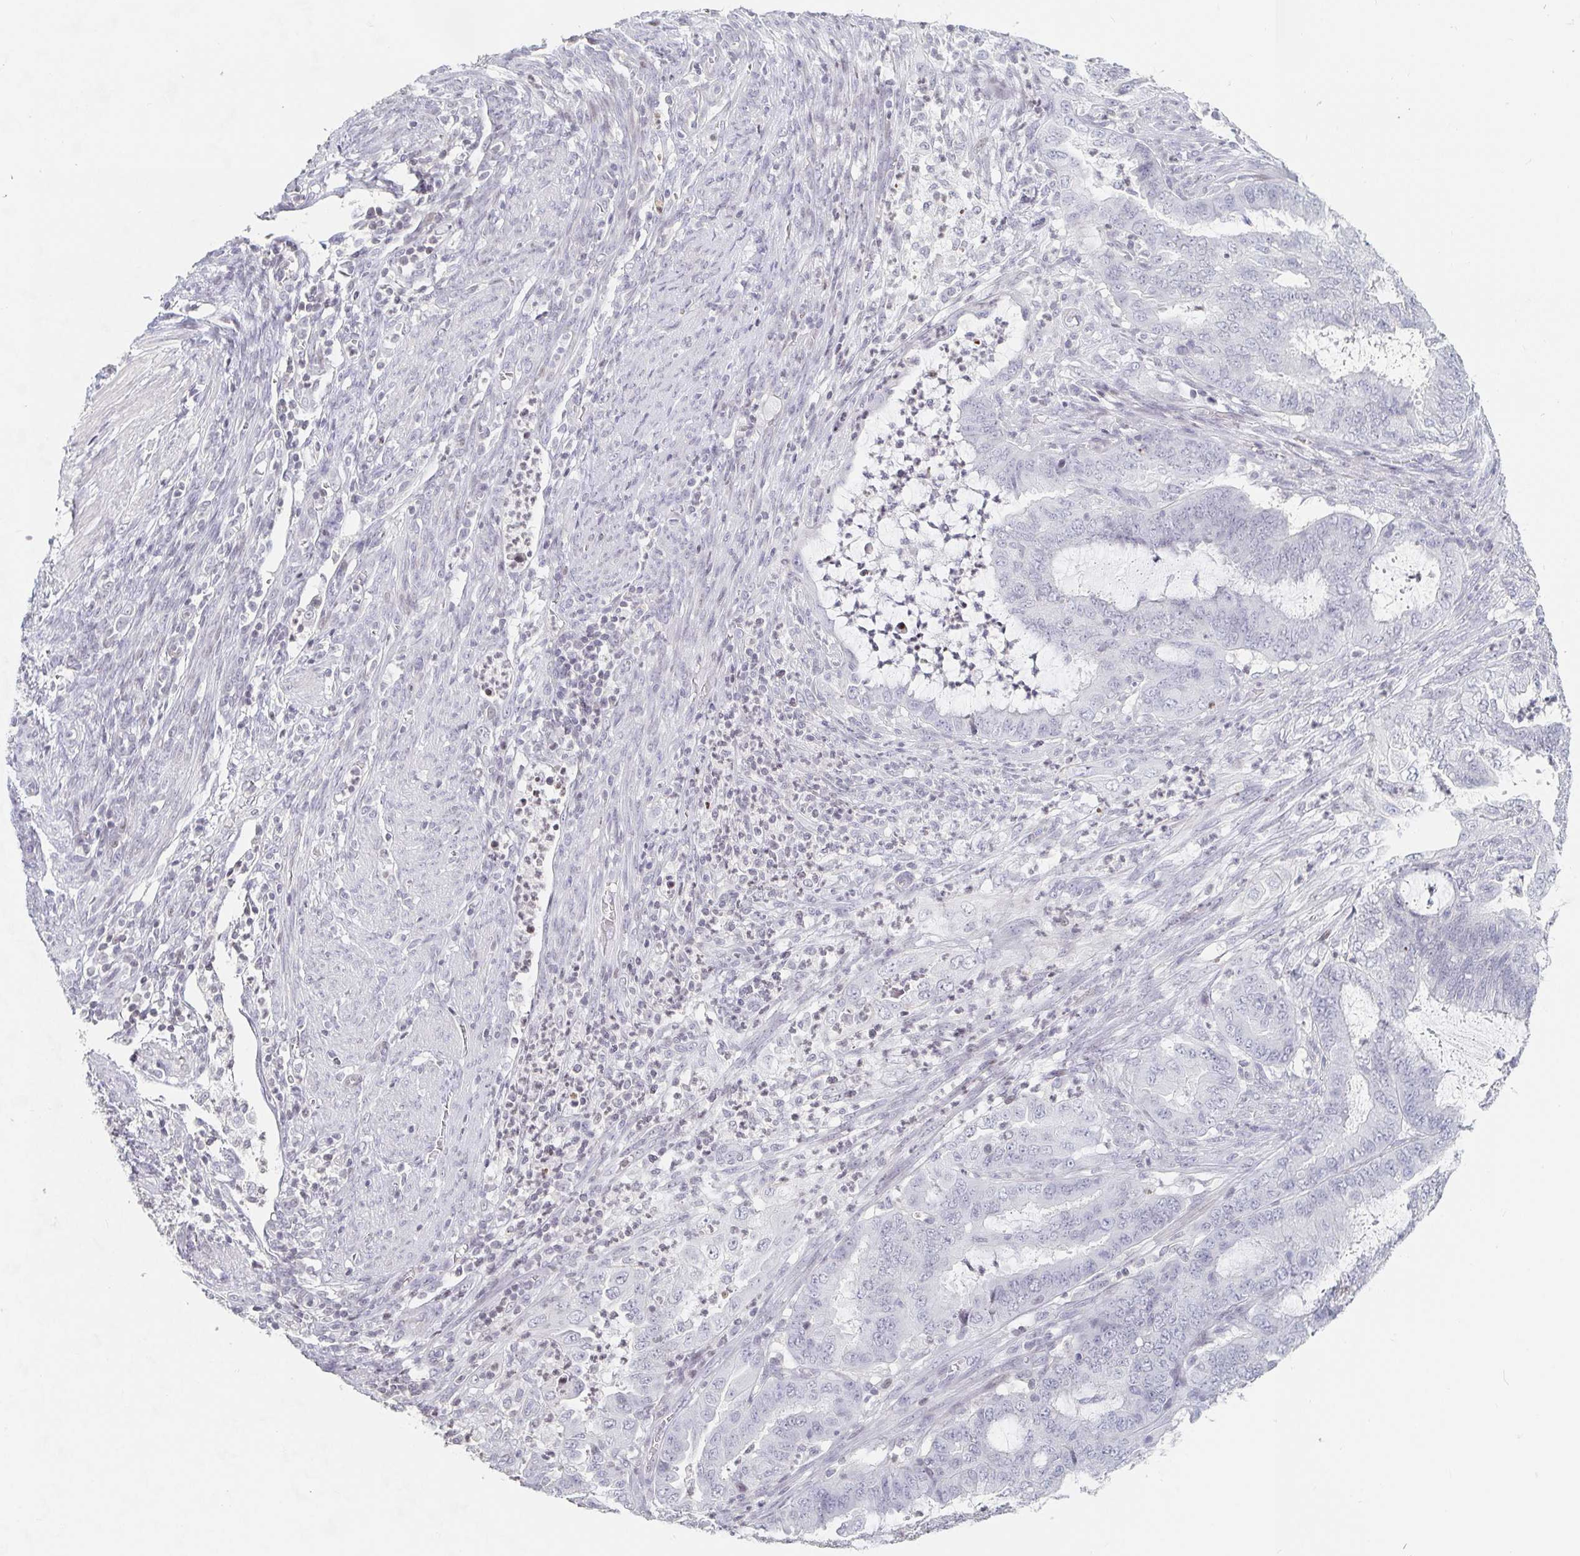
{"staining": {"intensity": "negative", "quantity": "none", "location": "none"}, "tissue": "endometrial cancer", "cell_type": "Tumor cells", "image_type": "cancer", "snomed": [{"axis": "morphology", "description": "Adenocarcinoma, NOS"}, {"axis": "topography", "description": "Endometrium"}], "caption": "Immunohistochemistry (IHC) histopathology image of neoplastic tissue: endometrial adenocarcinoma stained with DAB (3,3'-diaminobenzidine) displays no significant protein staining in tumor cells.", "gene": "NME9", "patient": {"sex": "female", "age": 51}}